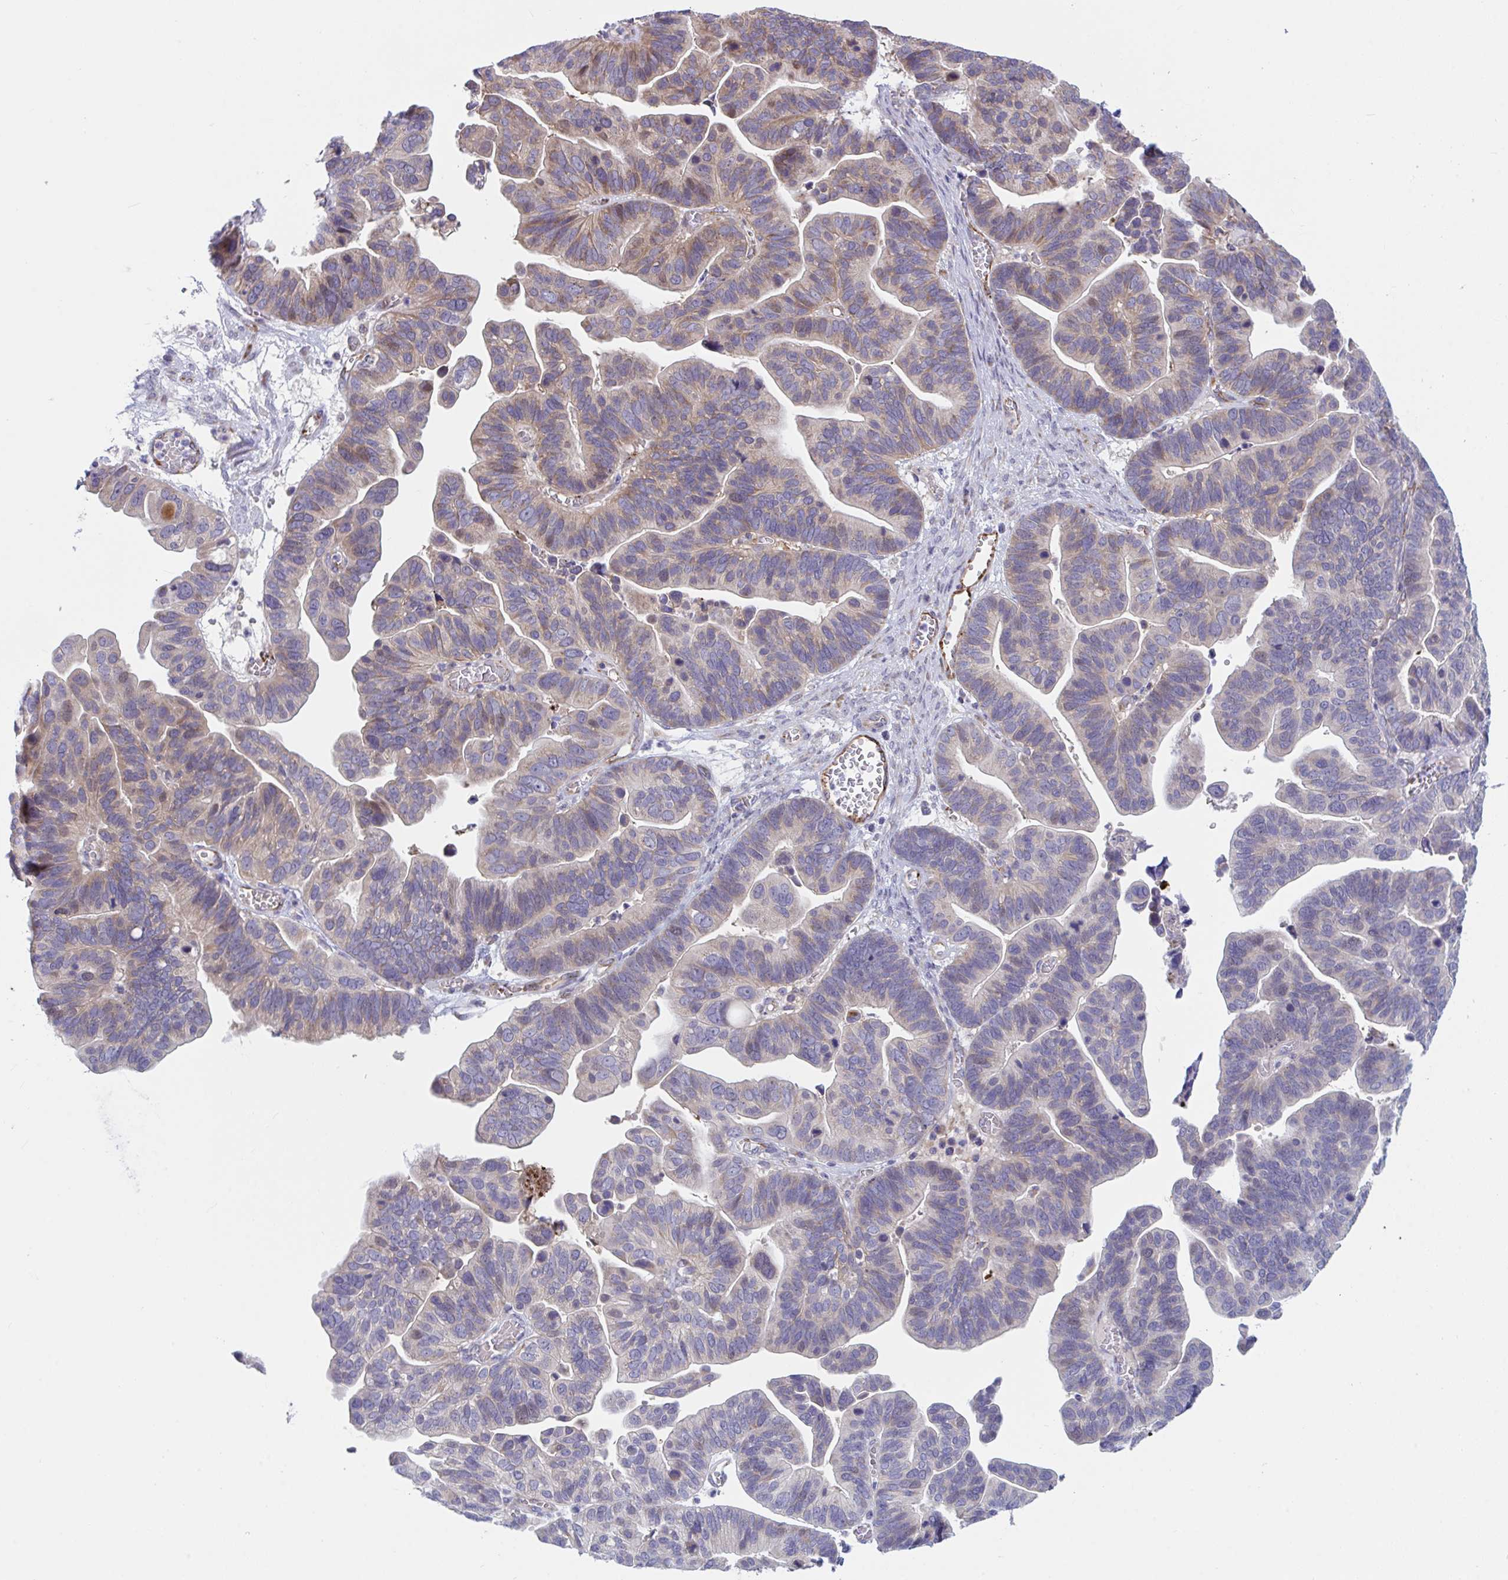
{"staining": {"intensity": "weak", "quantity": "<25%", "location": "cytoplasmic/membranous"}, "tissue": "ovarian cancer", "cell_type": "Tumor cells", "image_type": "cancer", "snomed": [{"axis": "morphology", "description": "Cystadenocarcinoma, serous, NOS"}, {"axis": "topography", "description": "Ovary"}], "caption": "IHC of serous cystadenocarcinoma (ovarian) shows no expression in tumor cells.", "gene": "IL37", "patient": {"sex": "female", "age": 56}}